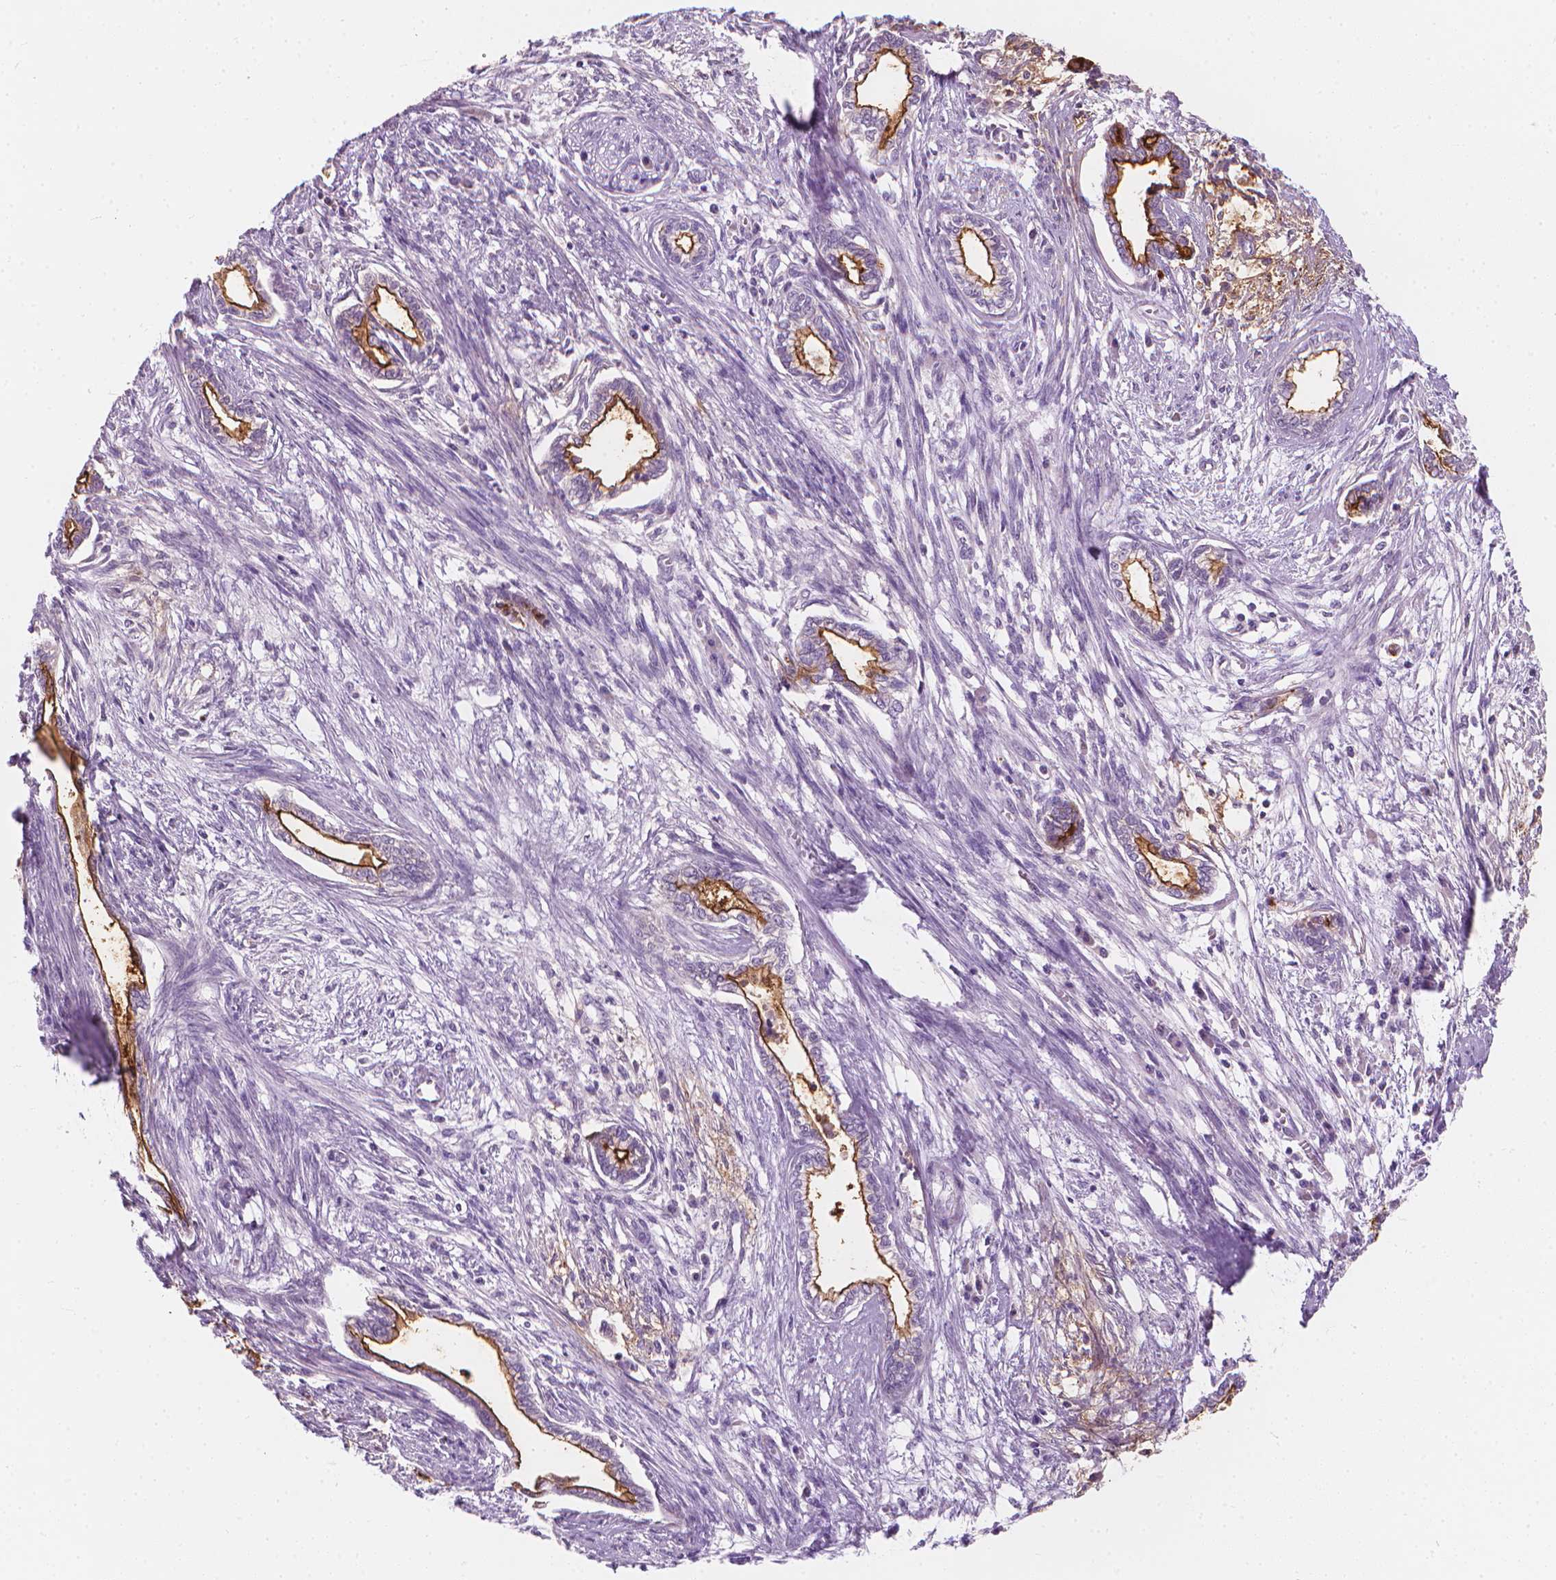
{"staining": {"intensity": "moderate", "quantity": "<25%", "location": "cytoplasmic/membranous"}, "tissue": "cervical cancer", "cell_type": "Tumor cells", "image_type": "cancer", "snomed": [{"axis": "morphology", "description": "Adenocarcinoma, NOS"}, {"axis": "topography", "description": "Cervix"}], "caption": "Moderate cytoplasmic/membranous expression for a protein is identified in approximately <25% of tumor cells of cervical adenocarcinoma using IHC.", "gene": "GPRC5A", "patient": {"sex": "female", "age": 62}}